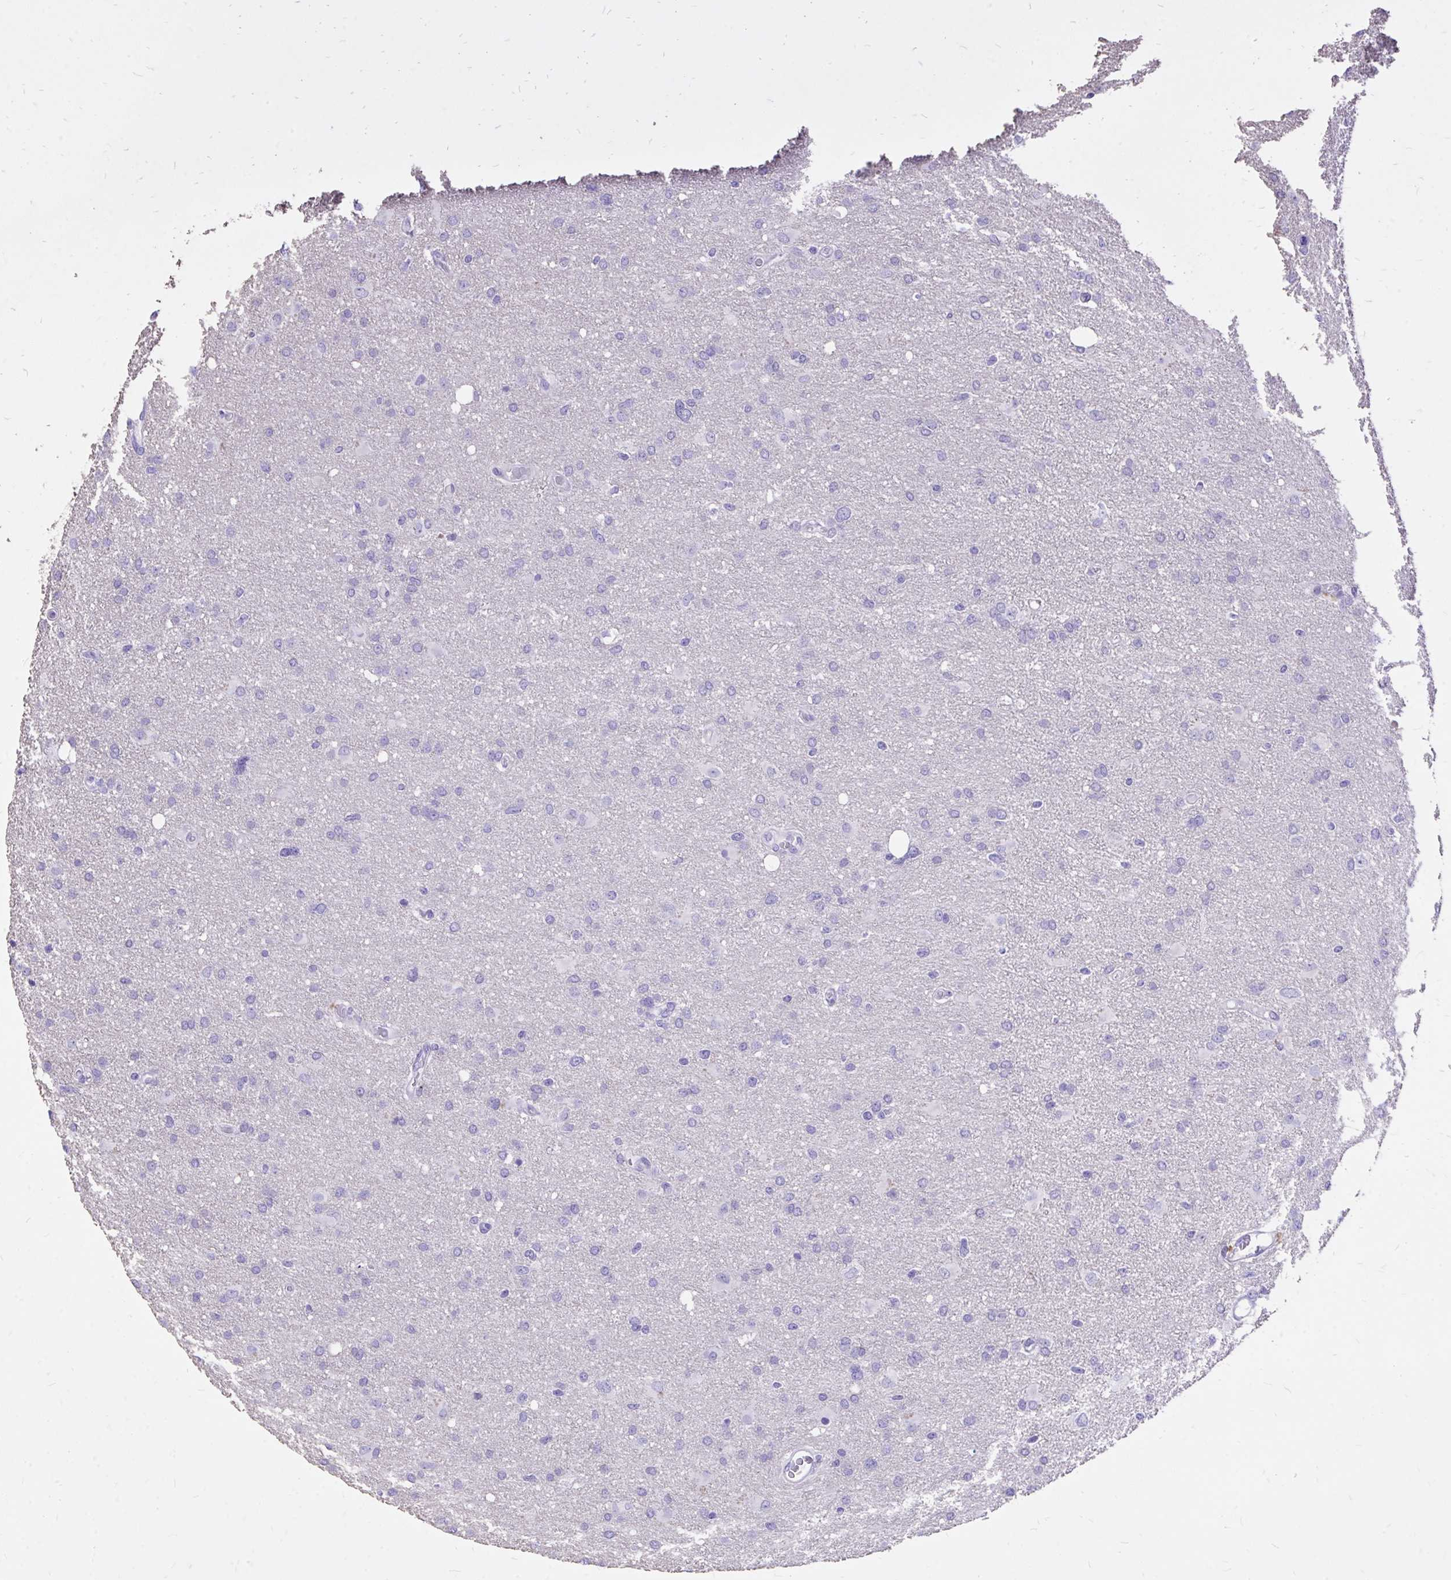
{"staining": {"intensity": "negative", "quantity": "none", "location": "none"}, "tissue": "glioma", "cell_type": "Tumor cells", "image_type": "cancer", "snomed": [{"axis": "morphology", "description": "Glioma, malignant, High grade"}, {"axis": "topography", "description": "Brain"}], "caption": "Photomicrograph shows no significant protein positivity in tumor cells of glioma.", "gene": "MON1A", "patient": {"sex": "male", "age": 53}}